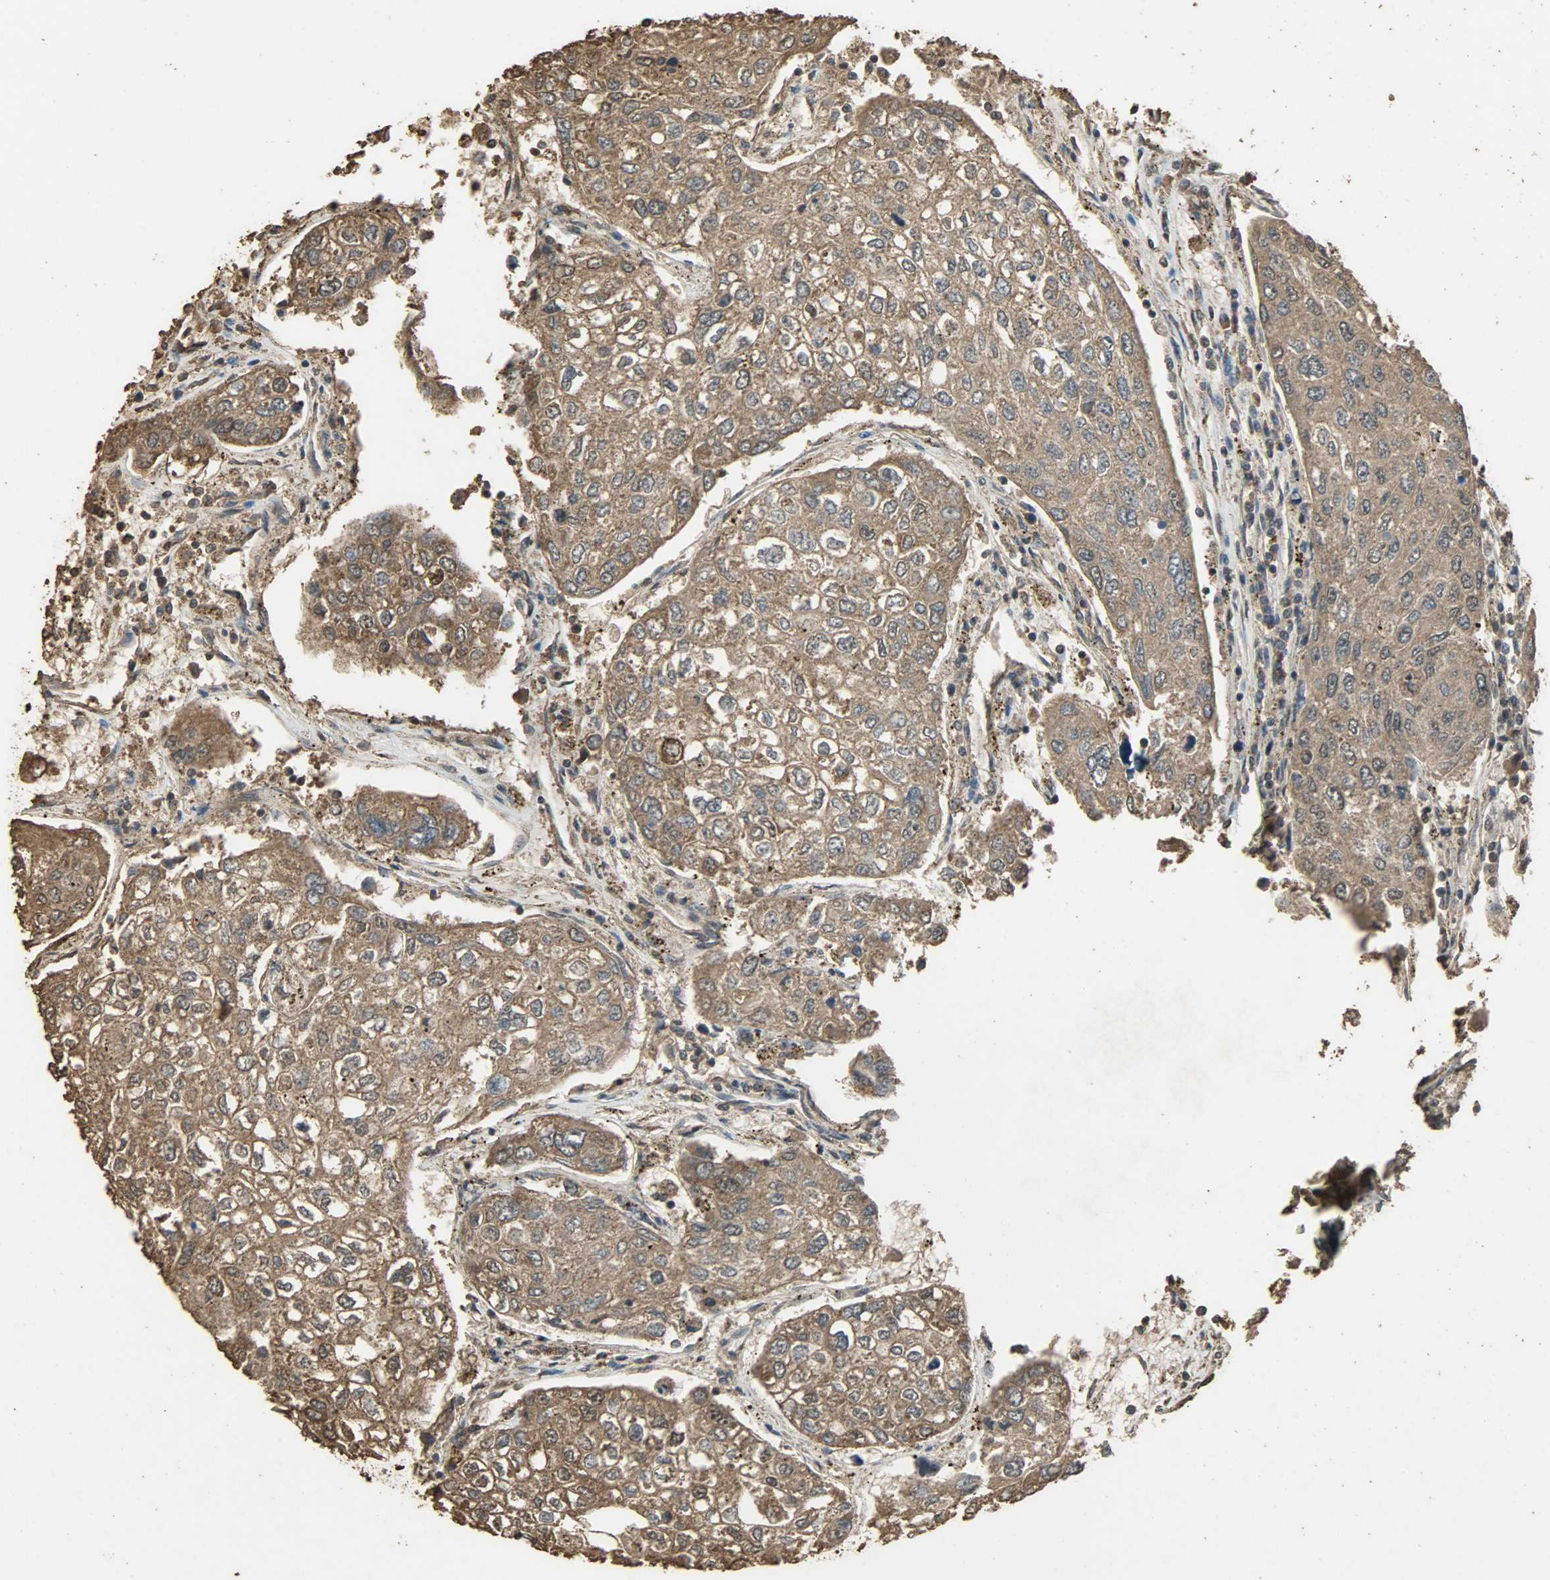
{"staining": {"intensity": "moderate", "quantity": ">75%", "location": "cytoplasmic/membranous"}, "tissue": "urothelial cancer", "cell_type": "Tumor cells", "image_type": "cancer", "snomed": [{"axis": "morphology", "description": "Urothelial carcinoma, High grade"}, {"axis": "topography", "description": "Lymph node"}, {"axis": "topography", "description": "Urinary bladder"}], "caption": "Urothelial carcinoma (high-grade) tissue reveals moderate cytoplasmic/membranous staining in about >75% of tumor cells", "gene": "CCNT2", "patient": {"sex": "male", "age": 51}}